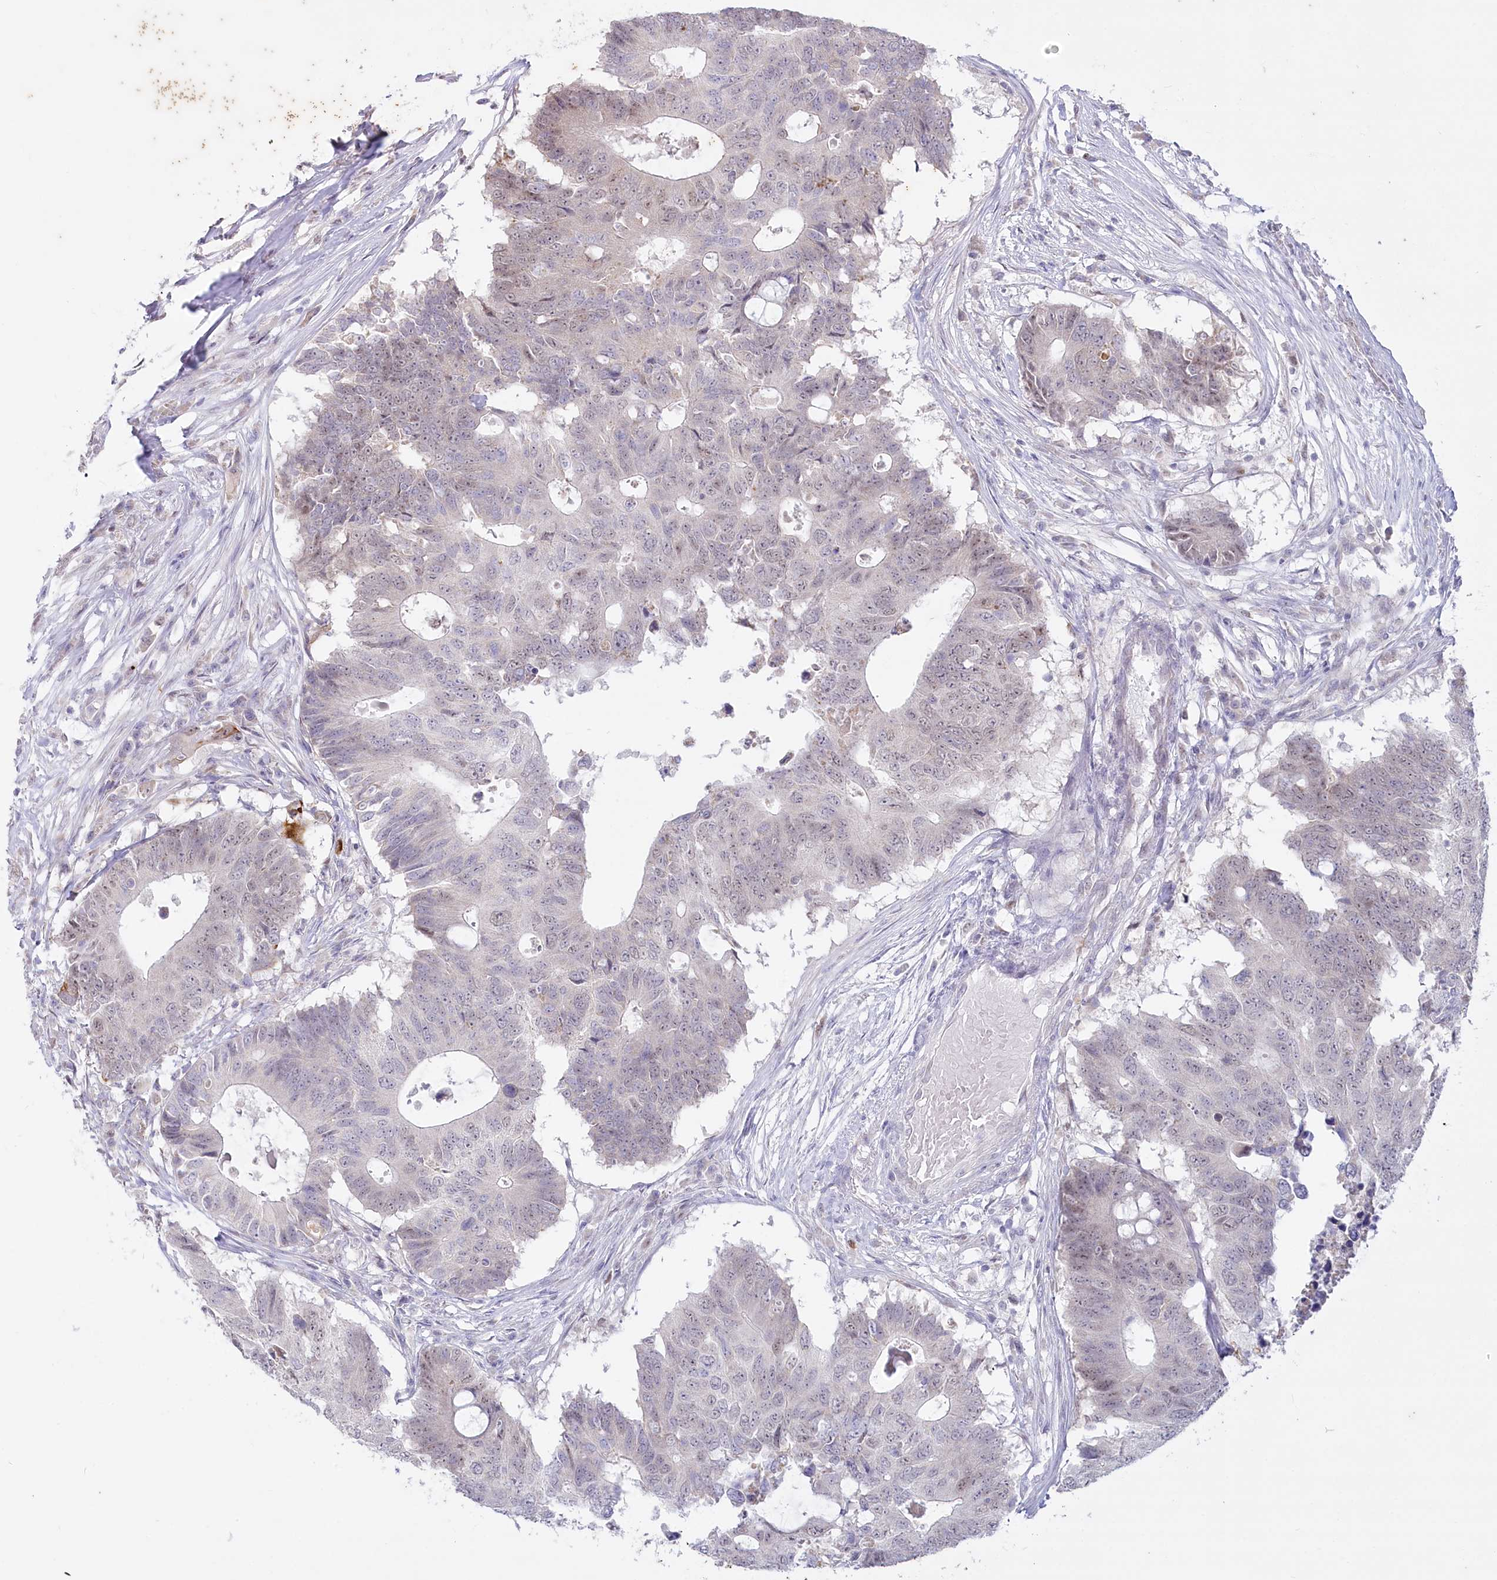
{"staining": {"intensity": "weak", "quantity": "<25%", "location": "nuclear"}, "tissue": "colorectal cancer", "cell_type": "Tumor cells", "image_type": "cancer", "snomed": [{"axis": "morphology", "description": "Adenocarcinoma, NOS"}, {"axis": "topography", "description": "Colon"}], "caption": "IHC image of neoplastic tissue: colorectal cancer stained with DAB (3,3'-diaminobenzidine) reveals no significant protein staining in tumor cells.", "gene": "ABITRAM", "patient": {"sex": "male", "age": 71}}